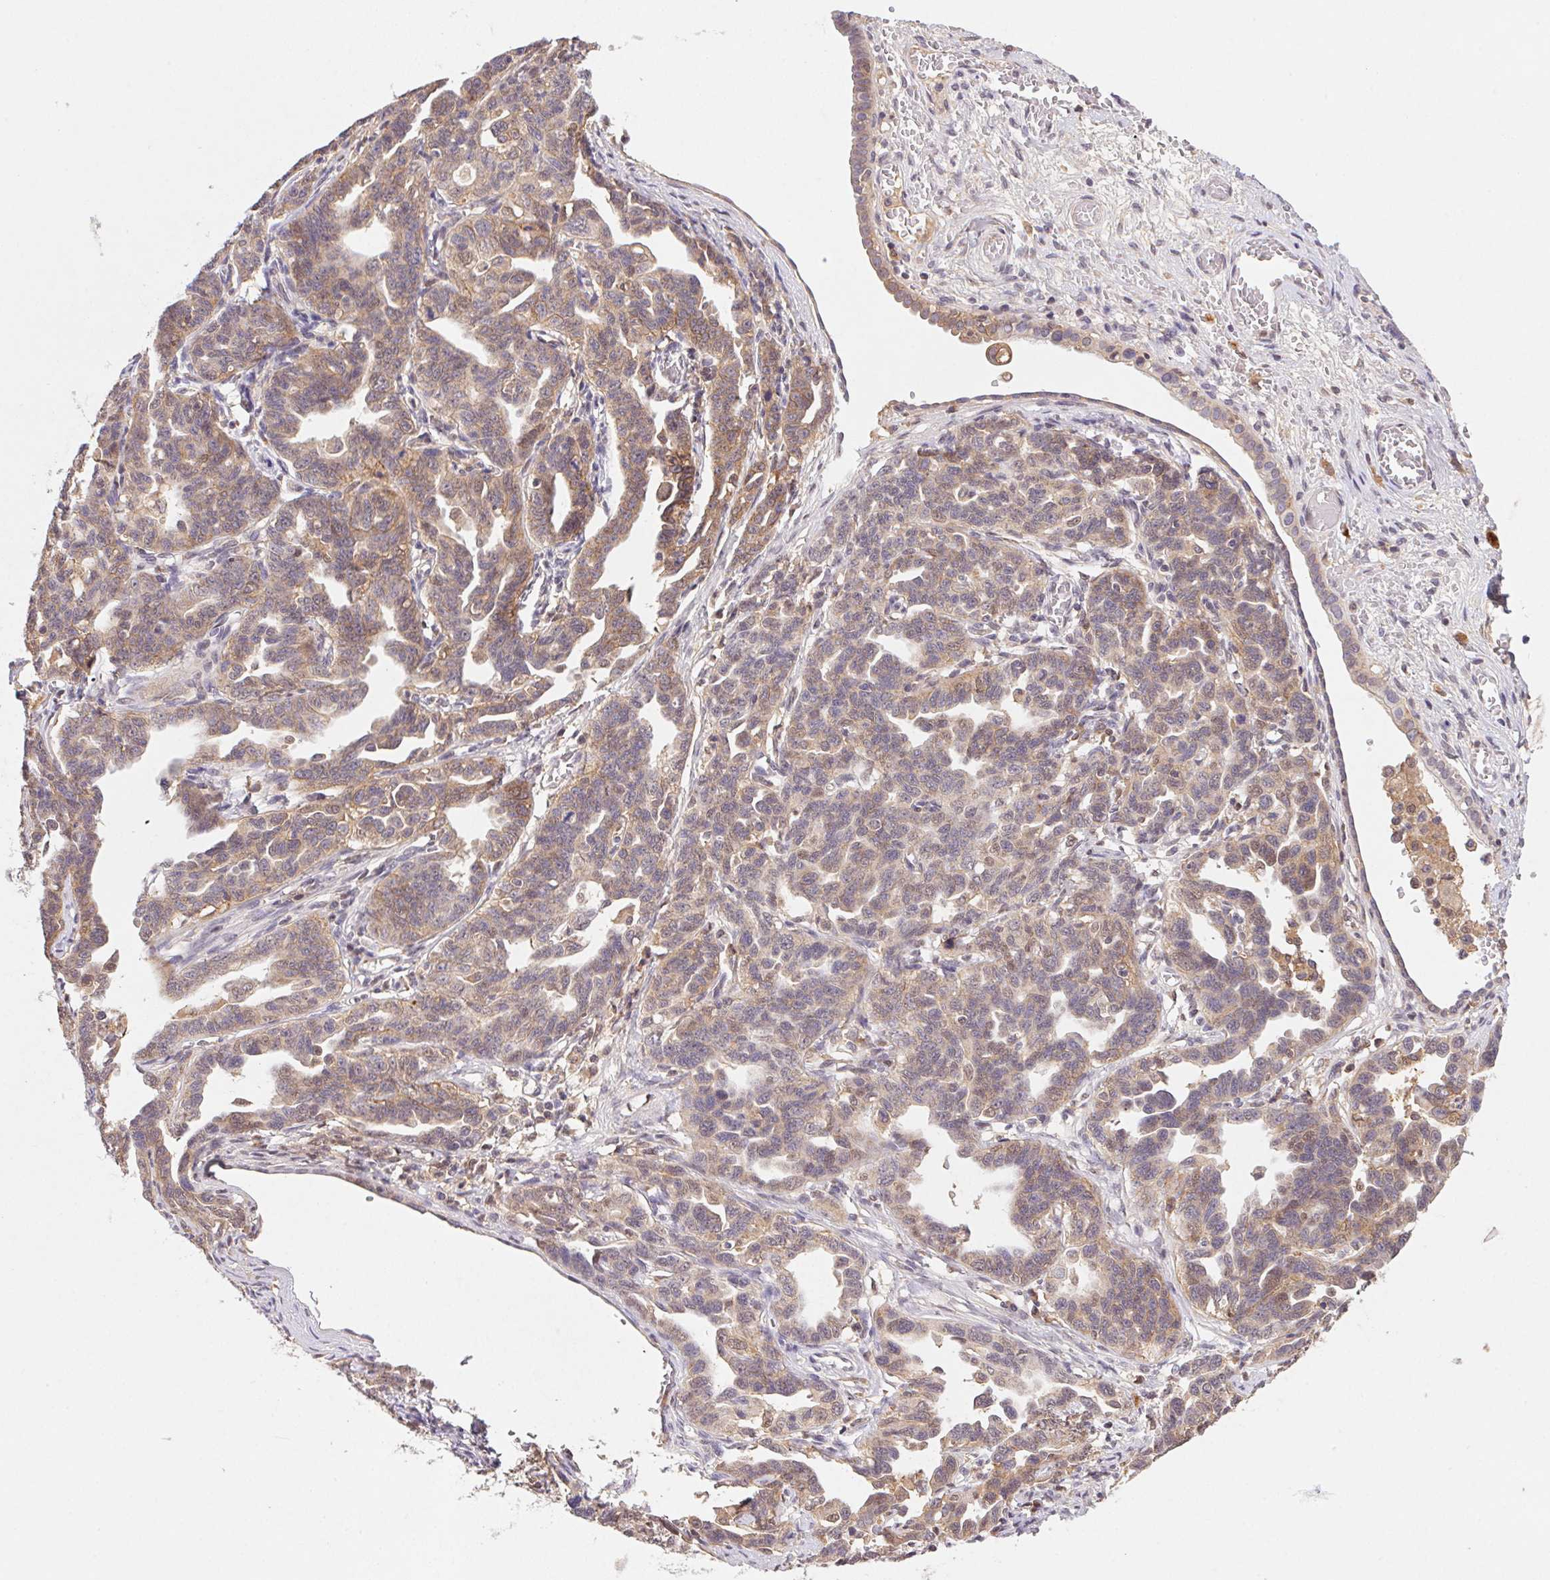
{"staining": {"intensity": "weak", "quantity": ">75%", "location": "cytoplasmic/membranous"}, "tissue": "ovarian cancer", "cell_type": "Tumor cells", "image_type": "cancer", "snomed": [{"axis": "morphology", "description": "Cystadenocarcinoma, serous, NOS"}, {"axis": "topography", "description": "Ovary"}], "caption": "The image reveals a brown stain indicating the presence of a protein in the cytoplasmic/membranous of tumor cells in ovarian cancer (serous cystadenocarcinoma). The staining is performed using DAB brown chromogen to label protein expression. The nuclei are counter-stained blue using hematoxylin.", "gene": "SLC52A2", "patient": {"sex": "female", "age": 69}}